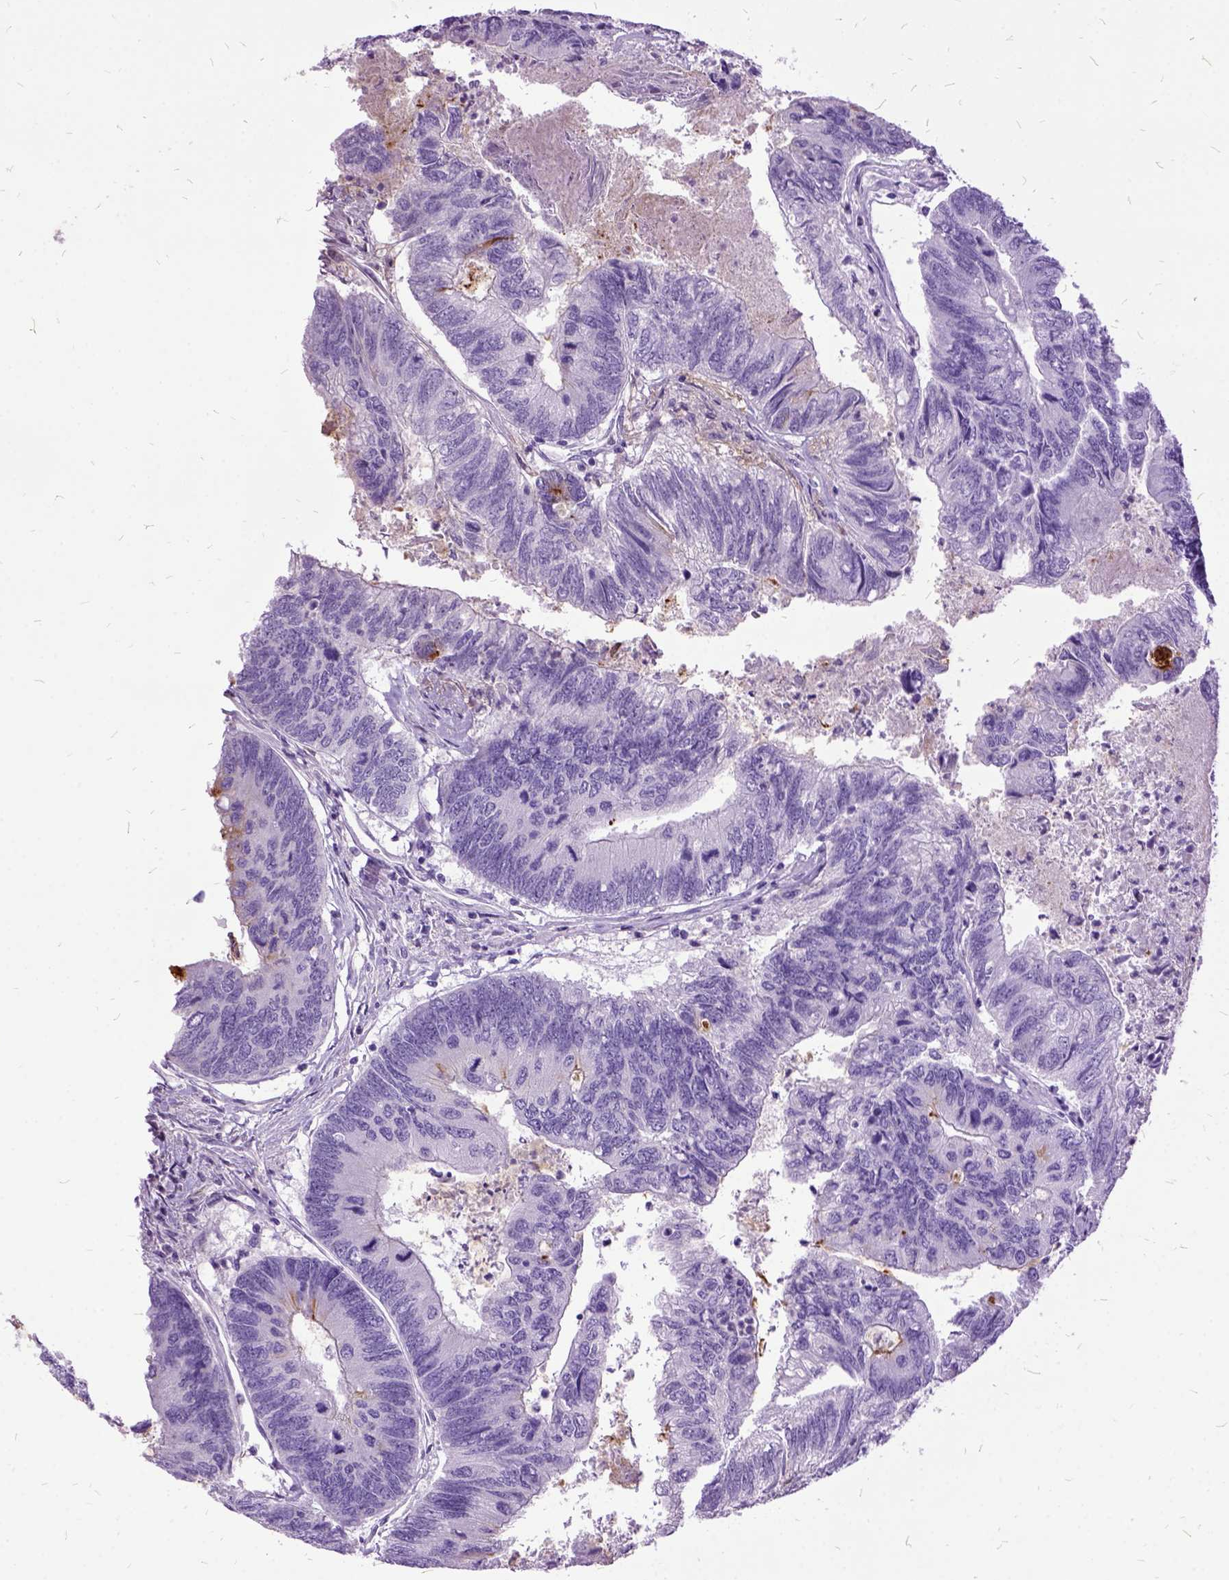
{"staining": {"intensity": "negative", "quantity": "none", "location": "none"}, "tissue": "colorectal cancer", "cell_type": "Tumor cells", "image_type": "cancer", "snomed": [{"axis": "morphology", "description": "Adenocarcinoma, NOS"}, {"axis": "topography", "description": "Colon"}], "caption": "Tumor cells are negative for brown protein staining in colorectal cancer.", "gene": "MME", "patient": {"sex": "female", "age": 67}}